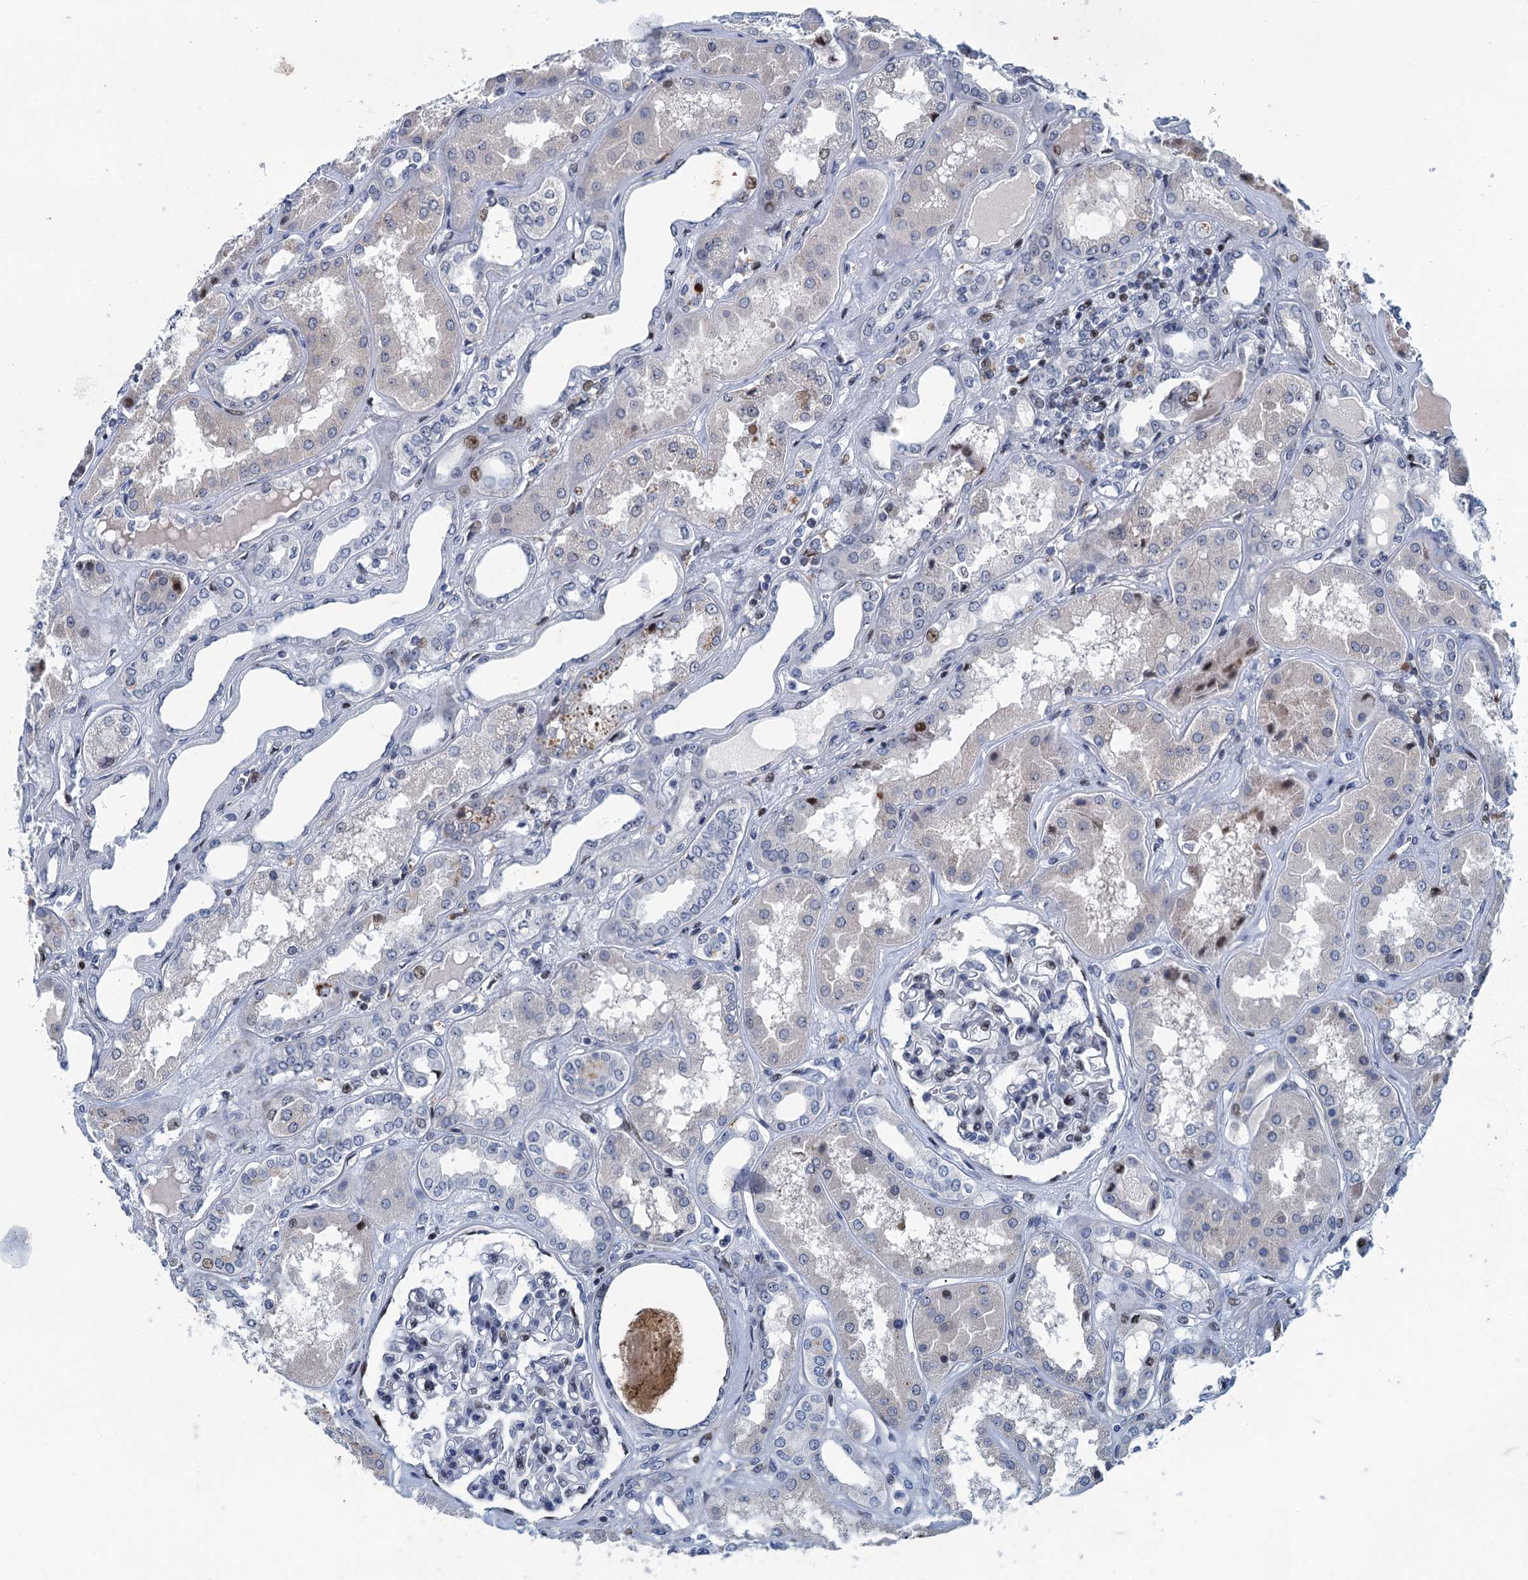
{"staining": {"intensity": "moderate", "quantity": "<25%", "location": "nuclear"}, "tissue": "kidney", "cell_type": "Cells in glomeruli", "image_type": "normal", "snomed": [{"axis": "morphology", "description": "Normal tissue, NOS"}, {"axis": "topography", "description": "Kidney"}], "caption": "The micrograph reveals staining of normal kidney, revealing moderate nuclear protein expression (brown color) within cells in glomeruli. The protein is stained brown, and the nuclei are stained in blue (DAB IHC with brightfield microscopy, high magnification).", "gene": "ANKRD13D", "patient": {"sex": "female", "age": 56}}